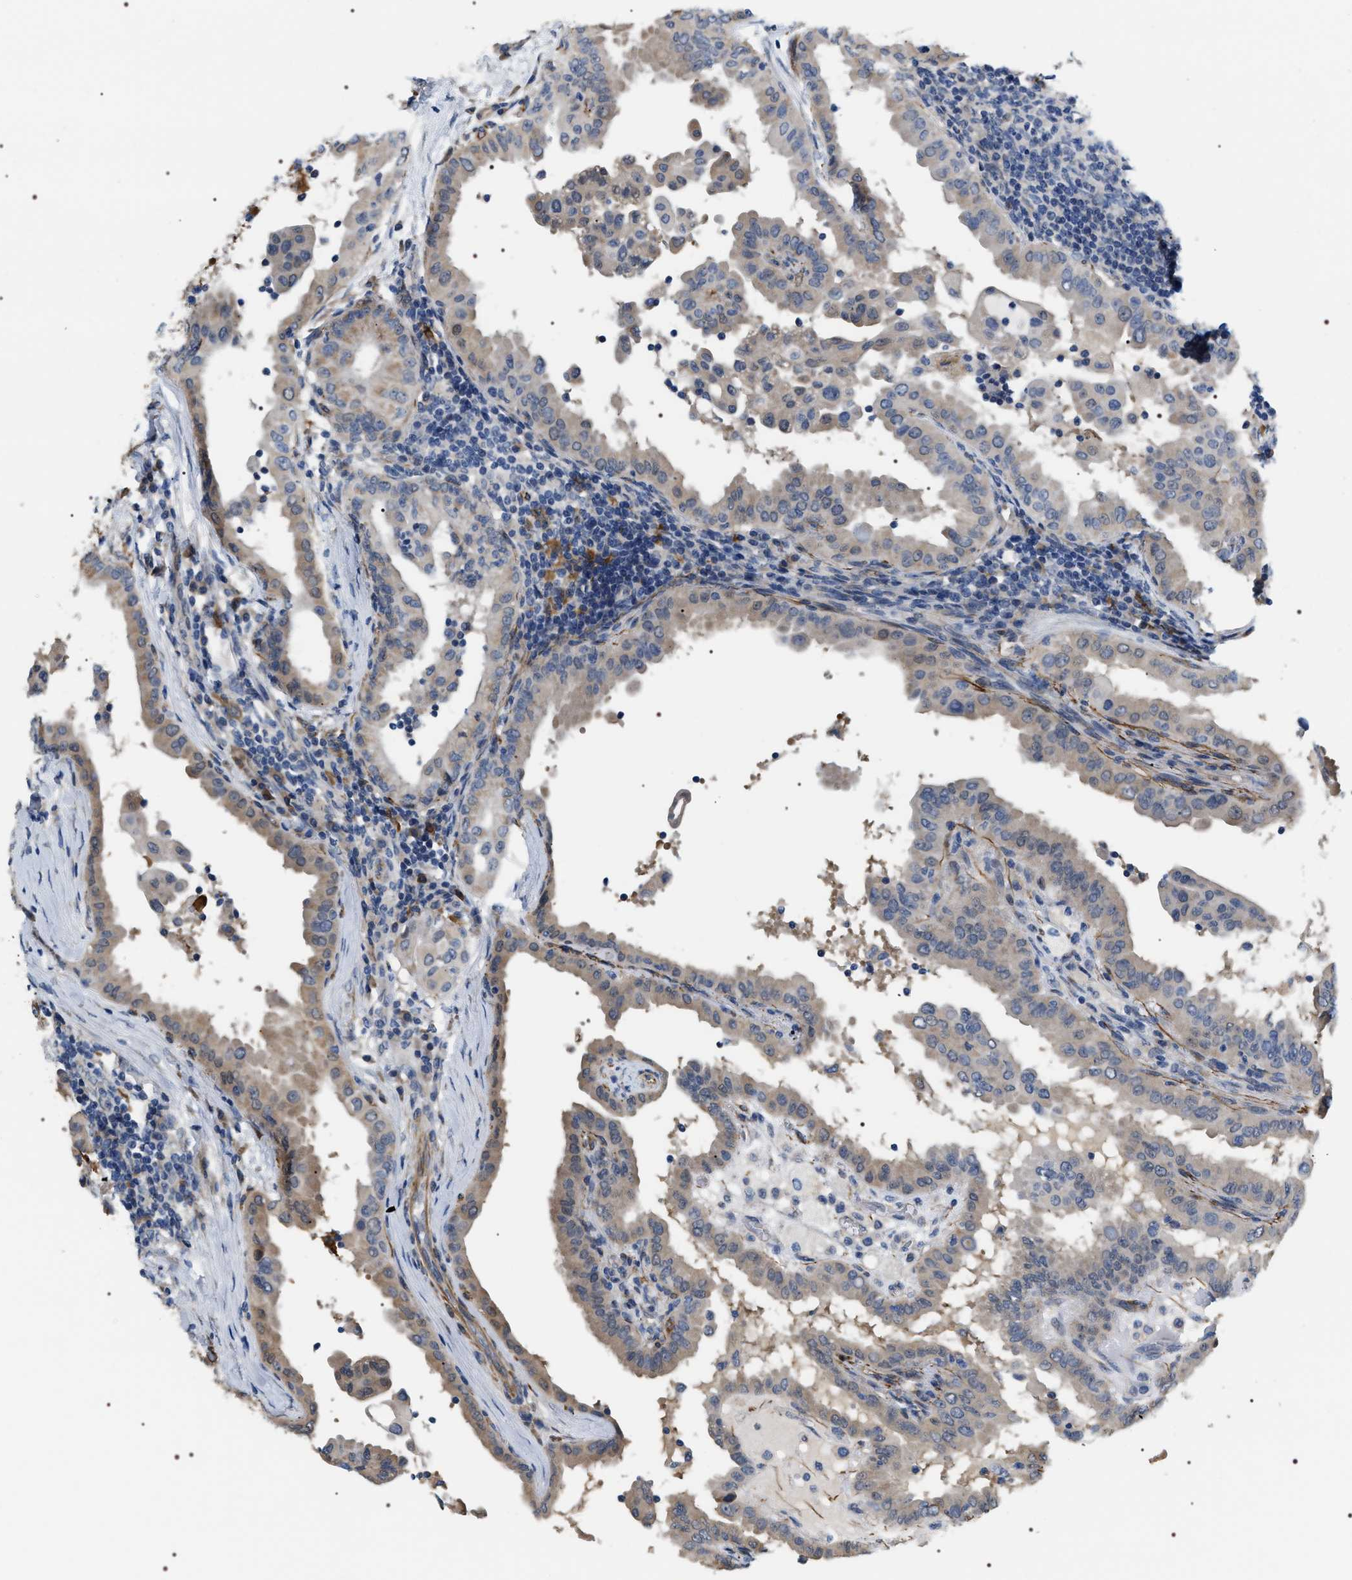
{"staining": {"intensity": "weak", "quantity": "<25%", "location": "cytoplasmic/membranous"}, "tissue": "thyroid cancer", "cell_type": "Tumor cells", "image_type": "cancer", "snomed": [{"axis": "morphology", "description": "Papillary adenocarcinoma, NOS"}, {"axis": "topography", "description": "Thyroid gland"}], "caption": "Photomicrograph shows no significant protein expression in tumor cells of thyroid cancer. (Immunohistochemistry (ihc), brightfield microscopy, high magnification).", "gene": "PKD1L1", "patient": {"sex": "male", "age": 33}}